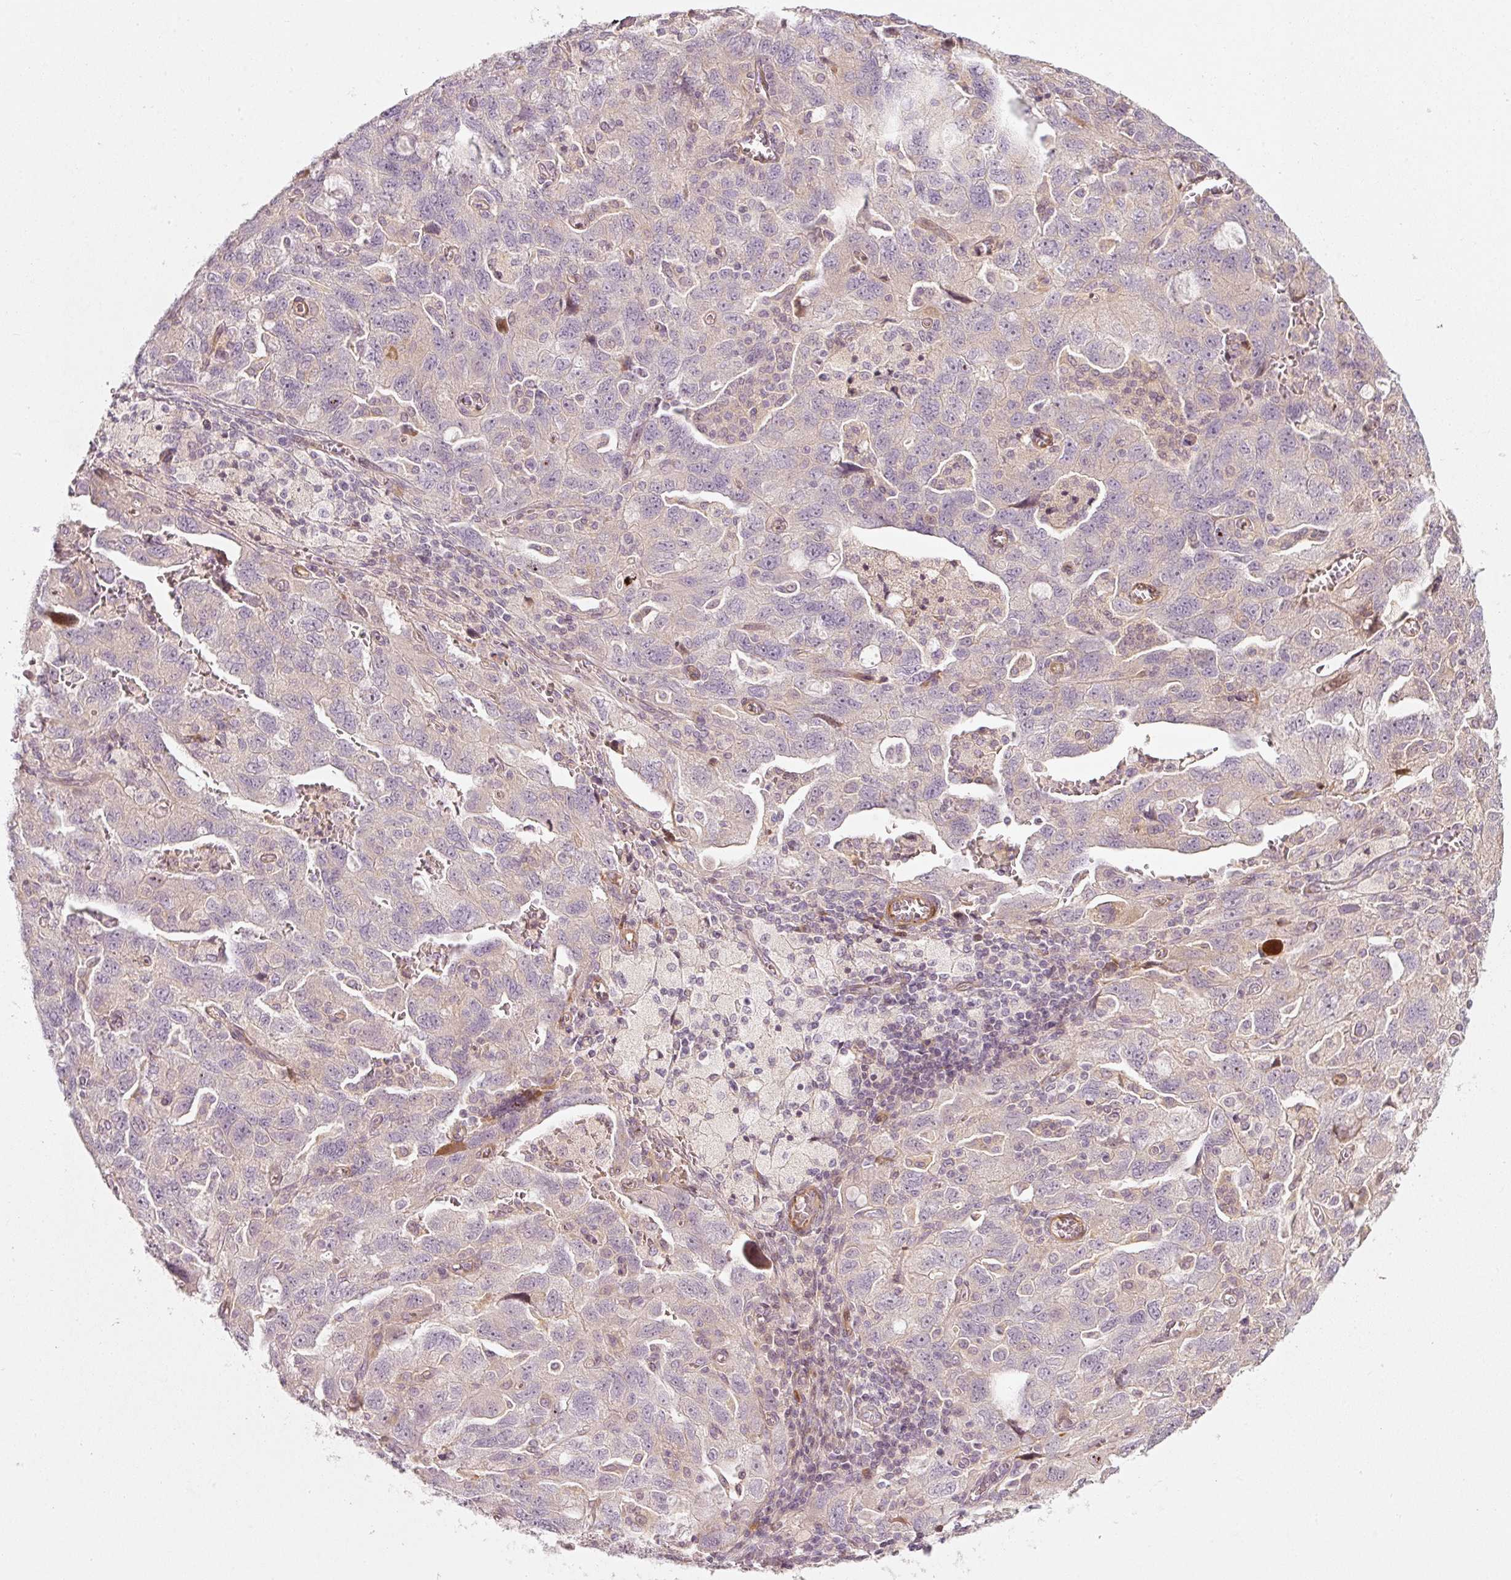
{"staining": {"intensity": "negative", "quantity": "none", "location": "none"}, "tissue": "ovarian cancer", "cell_type": "Tumor cells", "image_type": "cancer", "snomed": [{"axis": "morphology", "description": "Carcinoma, NOS"}, {"axis": "morphology", "description": "Cystadenocarcinoma, serous, NOS"}, {"axis": "topography", "description": "Ovary"}], "caption": "DAB immunohistochemical staining of ovarian serous cystadenocarcinoma reveals no significant positivity in tumor cells.", "gene": "KCNQ1", "patient": {"sex": "female", "age": 69}}